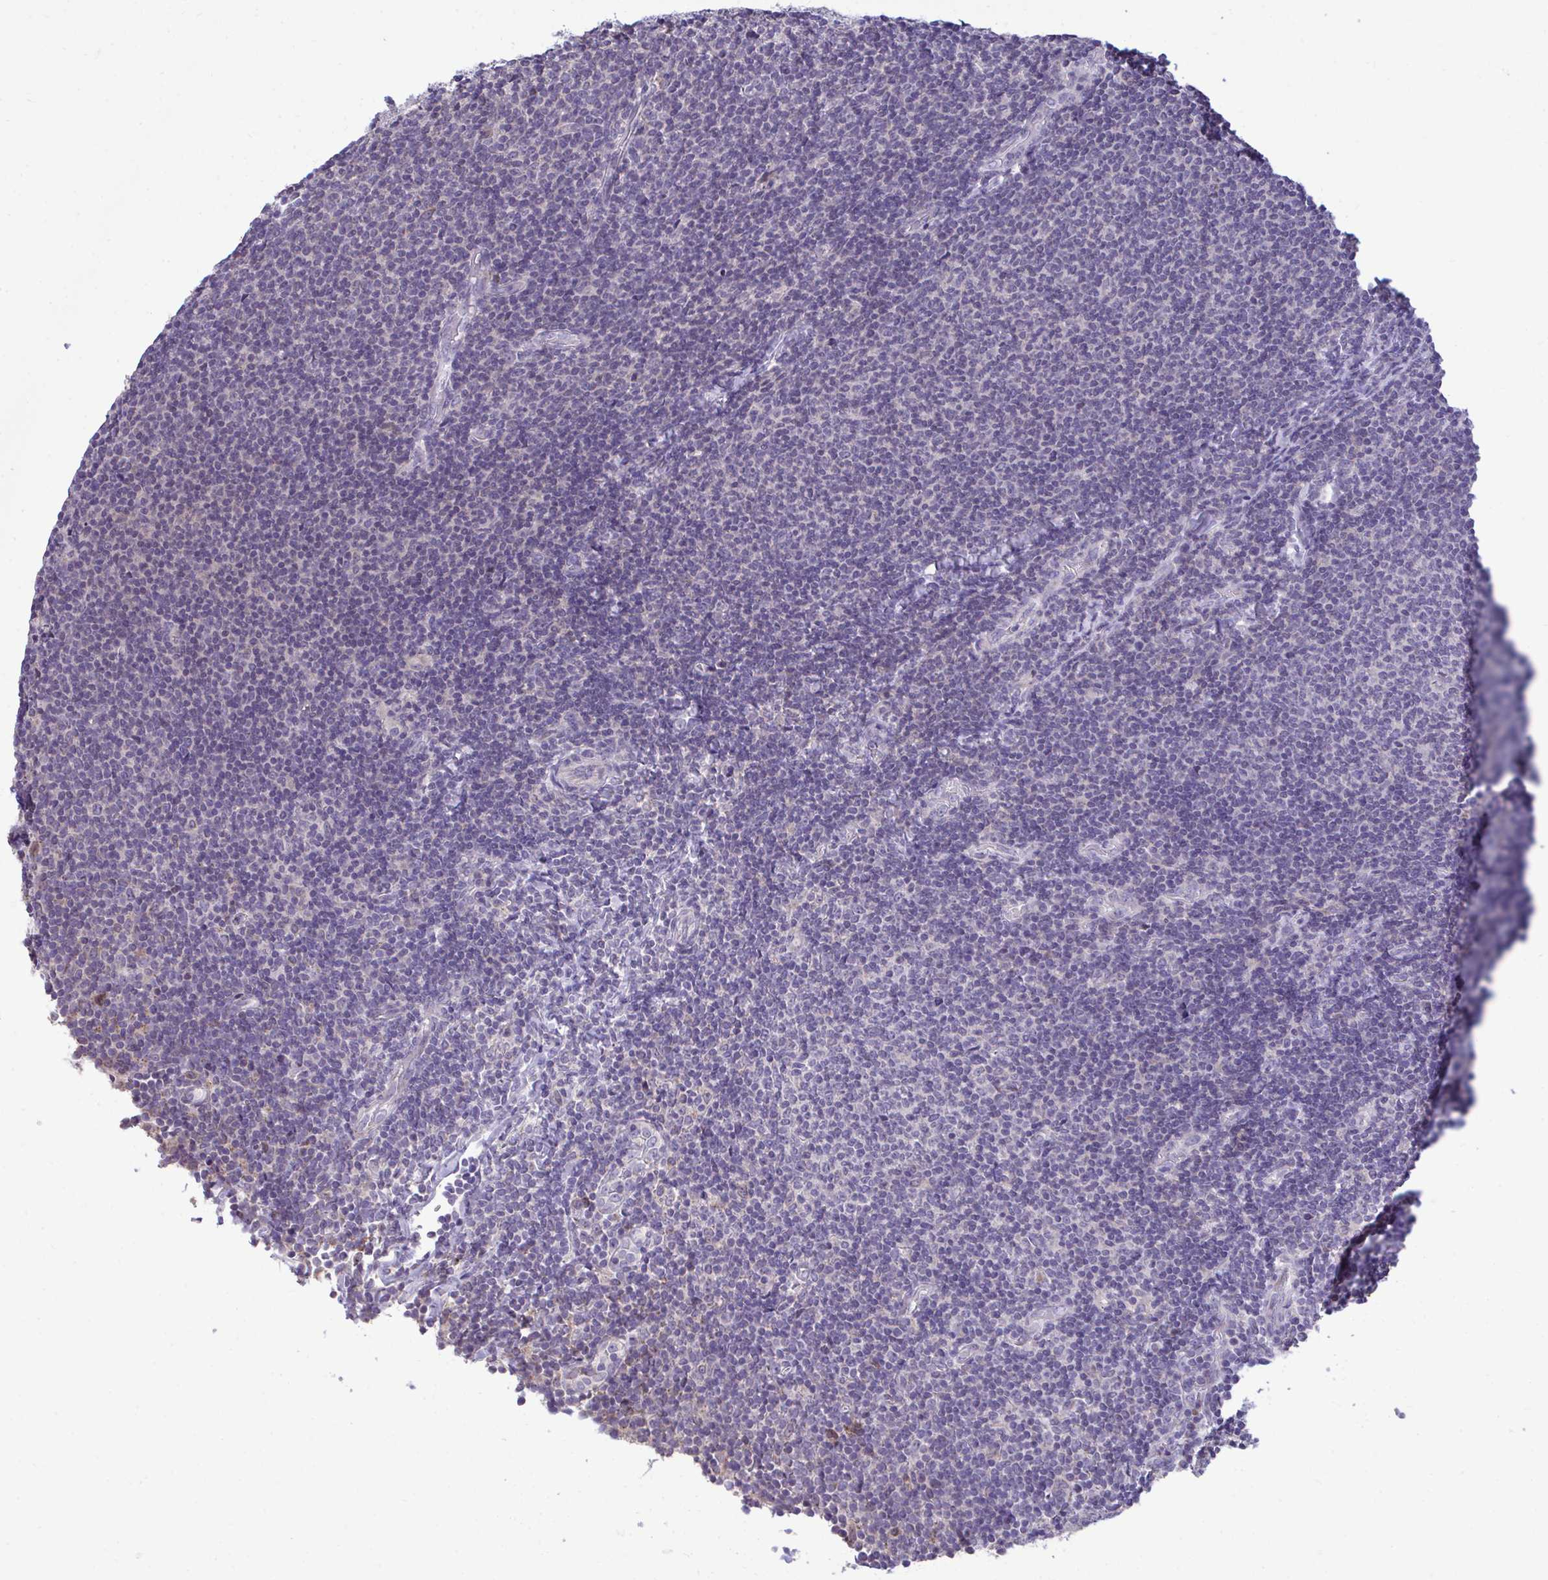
{"staining": {"intensity": "negative", "quantity": "none", "location": "none"}, "tissue": "lymphoma", "cell_type": "Tumor cells", "image_type": "cancer", "snomed": [{"axis": "morphology", "description": "Malignant lymphoma, non-Hodgkin's type, Low grade"}, {"axis": "topography", "description": "Lymph node"}], "caption": "Immunohistochemistry (IHC) photomicrograph of neoplastic tissue: lymphoma stained with DAB (3,3'-diaminobenzidine) demonstrates no significant protein expression in tumor cells.", "gene": "PIGK", "patient": {"sex": "male", "age": 52}}